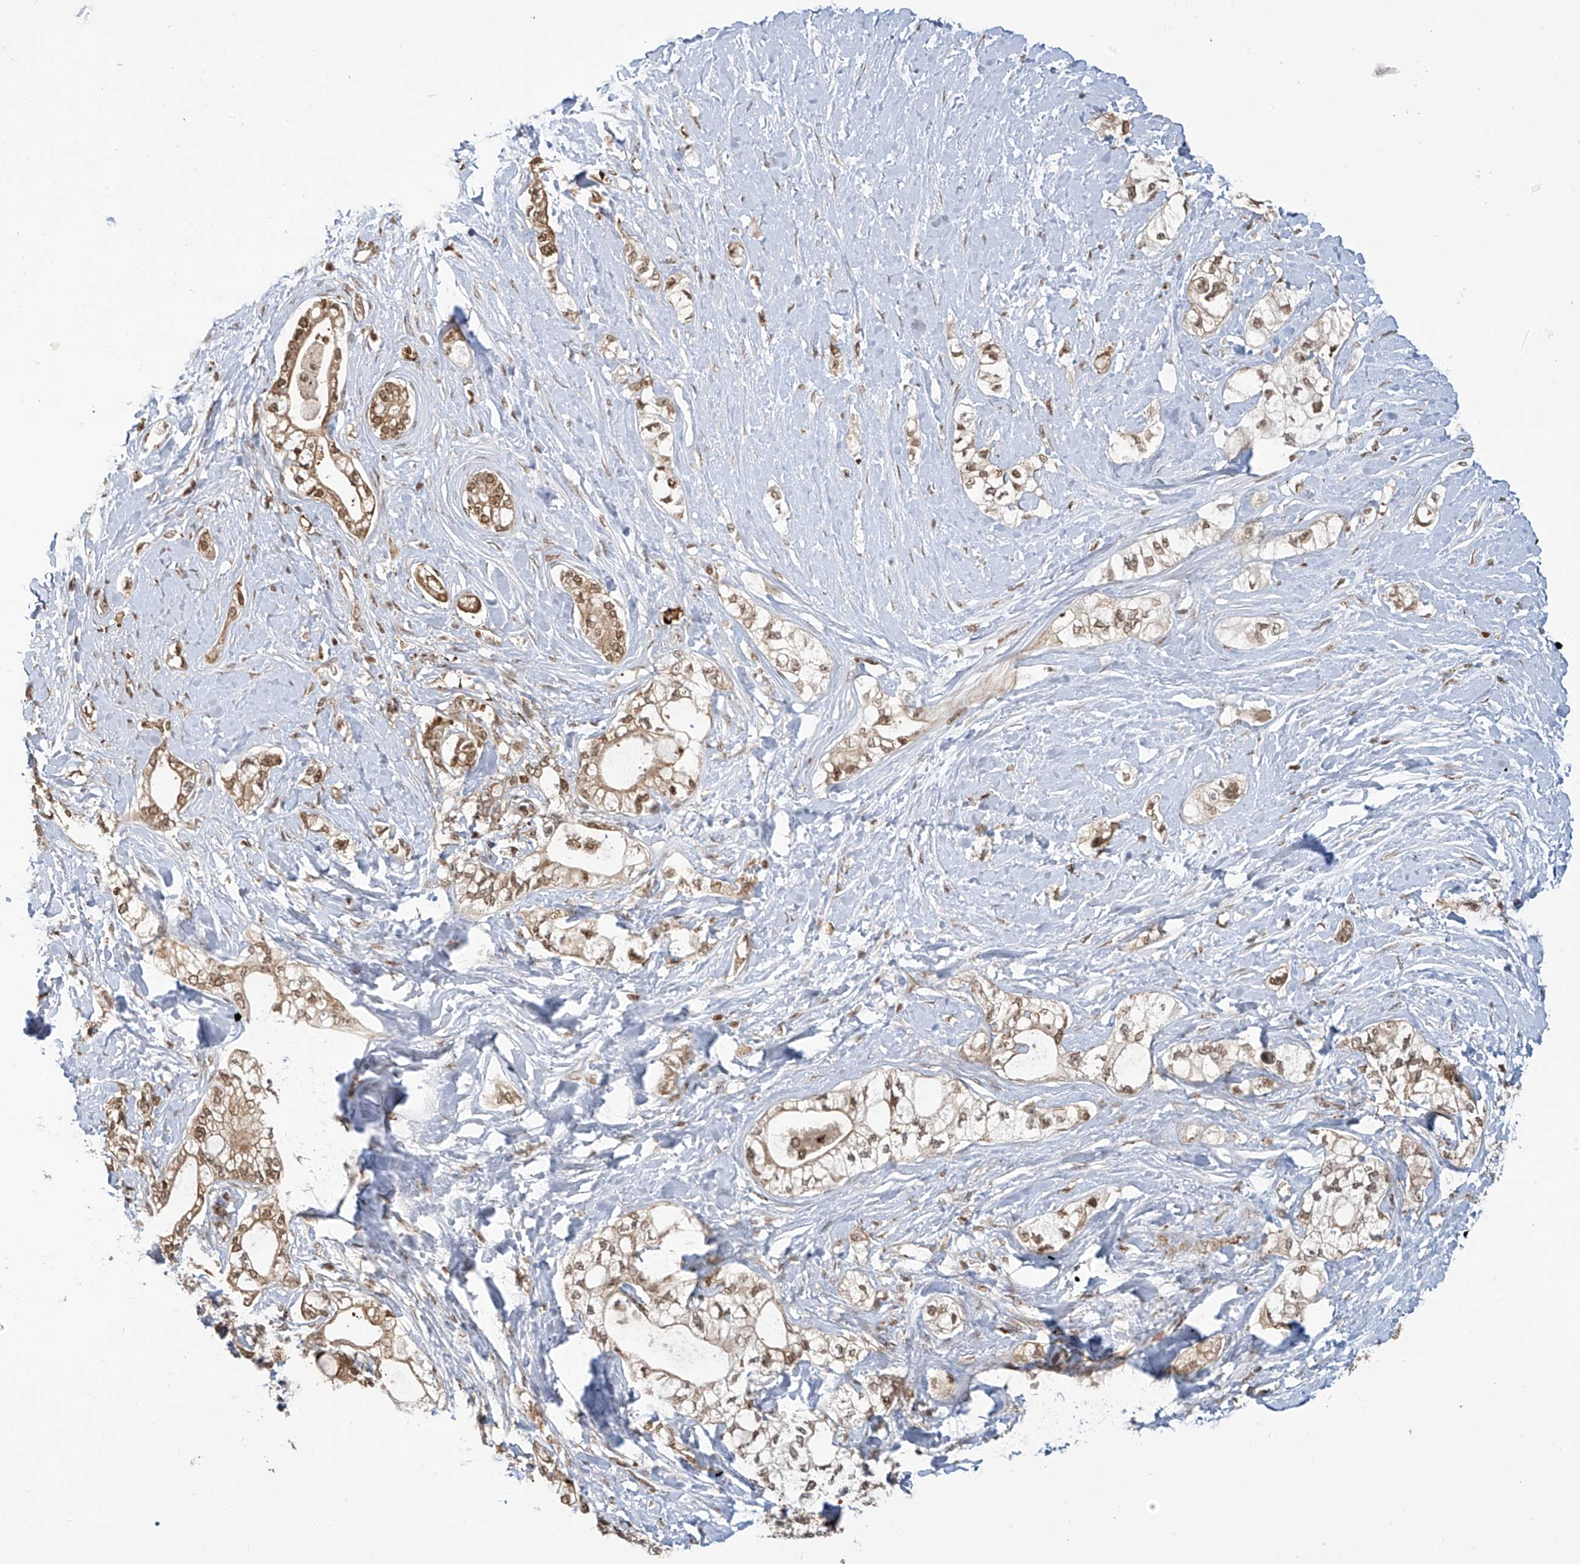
{"staining": {"intensity": "moderate", "quantity": ">75%", "location": "cytoplasmic/membranous,nuclear"}, "tissue": "pancreatic cancer", "cell_type": "Tumor cells", "image_type": "cancer", "snomed": [{"axis": "morphology", "description": "Adenocarcinoma, NOS"}, {"axis": "topography", "description": "Pancreas"}], "caption": "Immunohistochemical staining of human adenocarcinoma (pancreatic) demonstrates moderate cytoplasmic/membranous and nuclear protein expression in about >75% of tumor cells. (Brightfield microscopy of DAB IHC at high magnification).", "gene": "VMP1", "patient": {"sex": "male", "age": 70}}